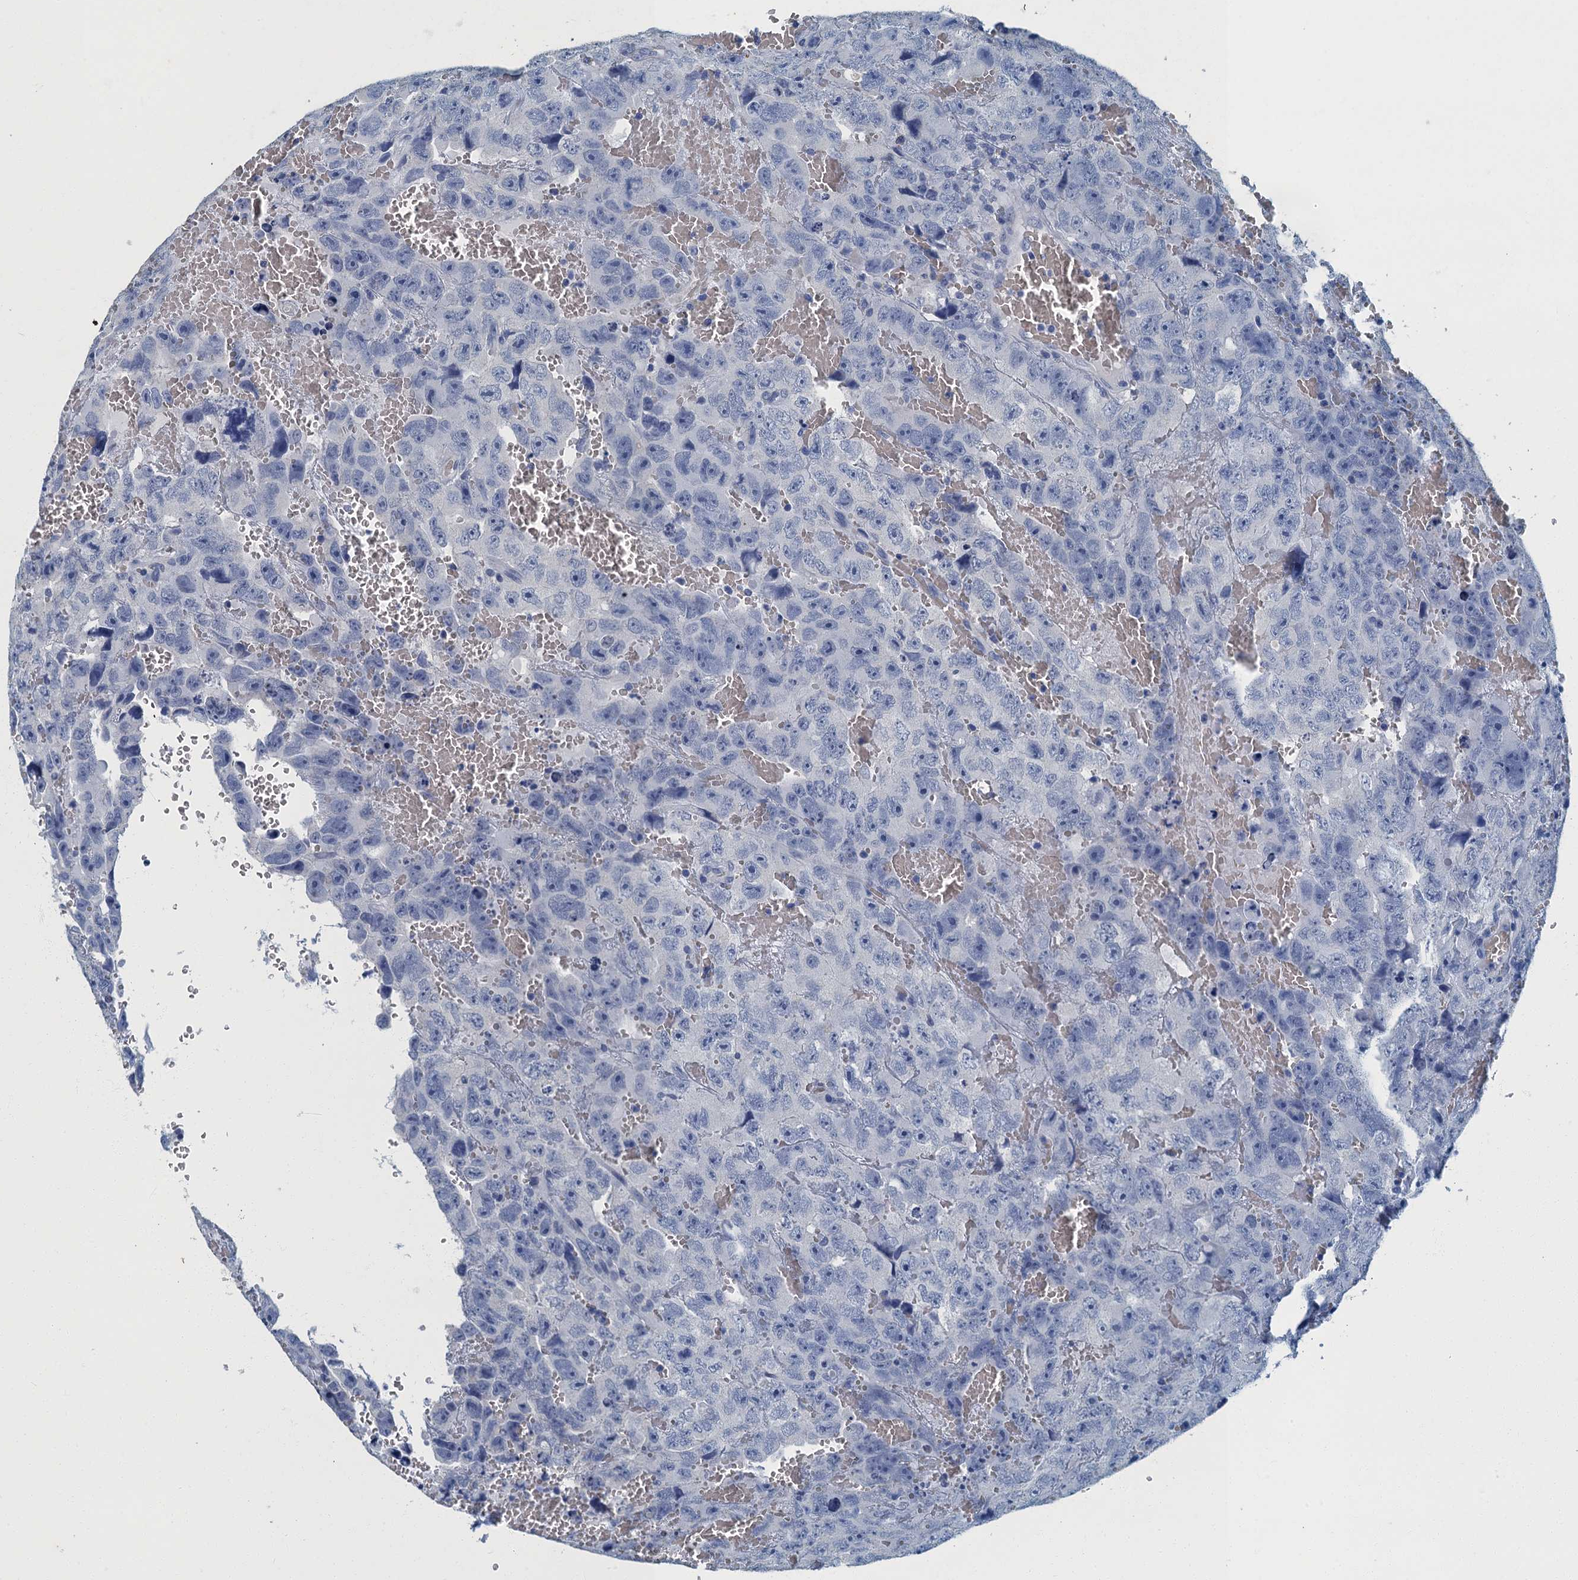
{"staining": {"intensity": "negative", "quantity": "none", "location": "none"}, "tissue": "testis cancer", "cell_type": "Tumor cells", "image_type": "cancer", "snomed": [{"axis": "morphology", "description": "Carcinoma, Embryonal, NOS"}, {"axis": "topography", "description": "Testis"}], "caption": "Tumor cells show no significant protein expression in testis cancer (embryonal carcinoma).", "gene": "GADL1", "patient": {"sex": "male", "age": 45}}